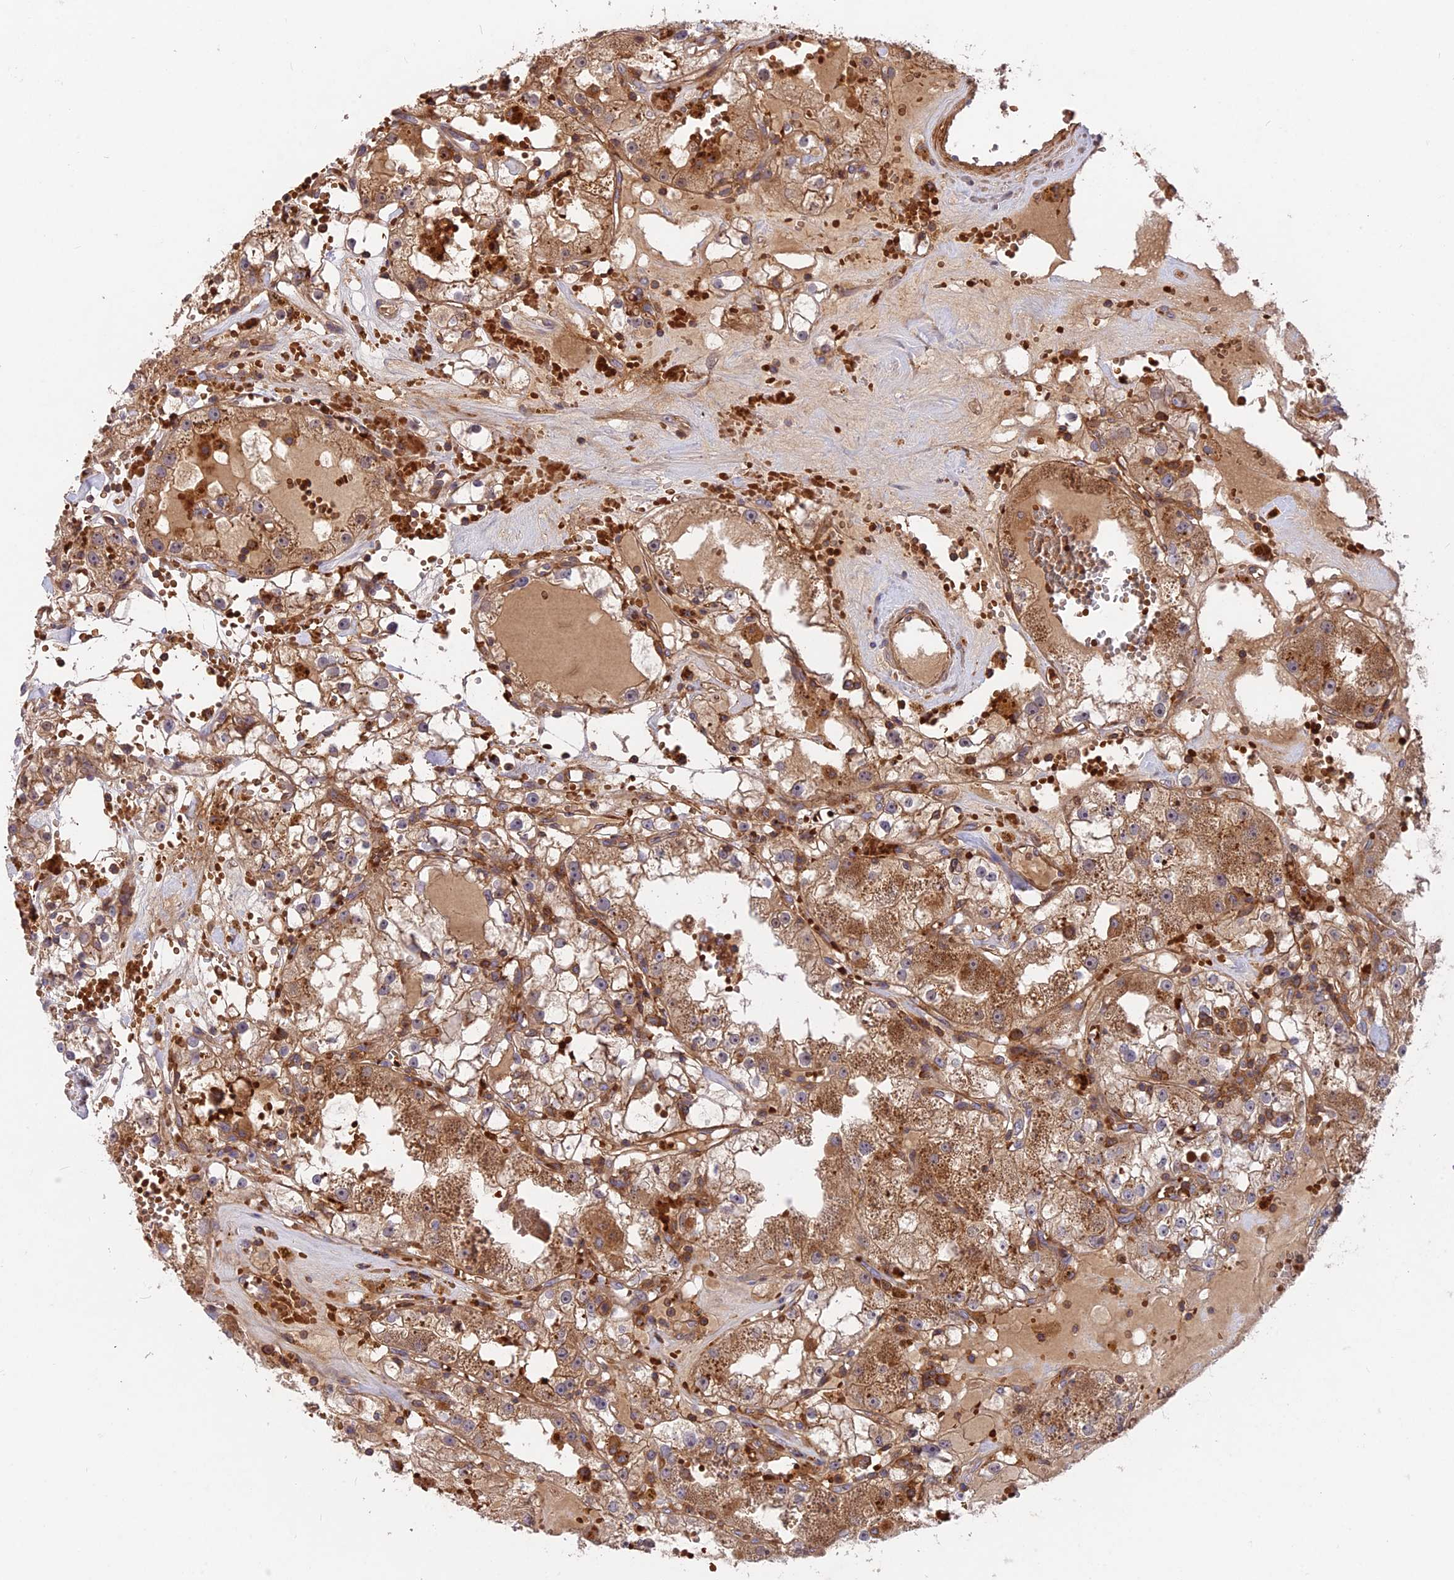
{"staining": {"intensity": "moderate", "quantity": "<25%", "location": "cytoplasmic/membranous"}, "tissue": "renal cancer", "cell_type": "Tumor cells", "image_type": "cancer", "snomed": [{"axis": "morphology", "description": "Adenocarcinoma, NOS"}, {"axis": "topography", "description": "Kidney"}], "caption": "Immunohistochemistry (IHC) histopathology image of renal cancer (adenocarcinoma) stained for a protein (brown), which shows low levels of moderate cytoplasmic/membranous staining in approximately <25% of tumor cells.", "gene": "CPNE7", "patient": {"sex": "male", "age": 56}}